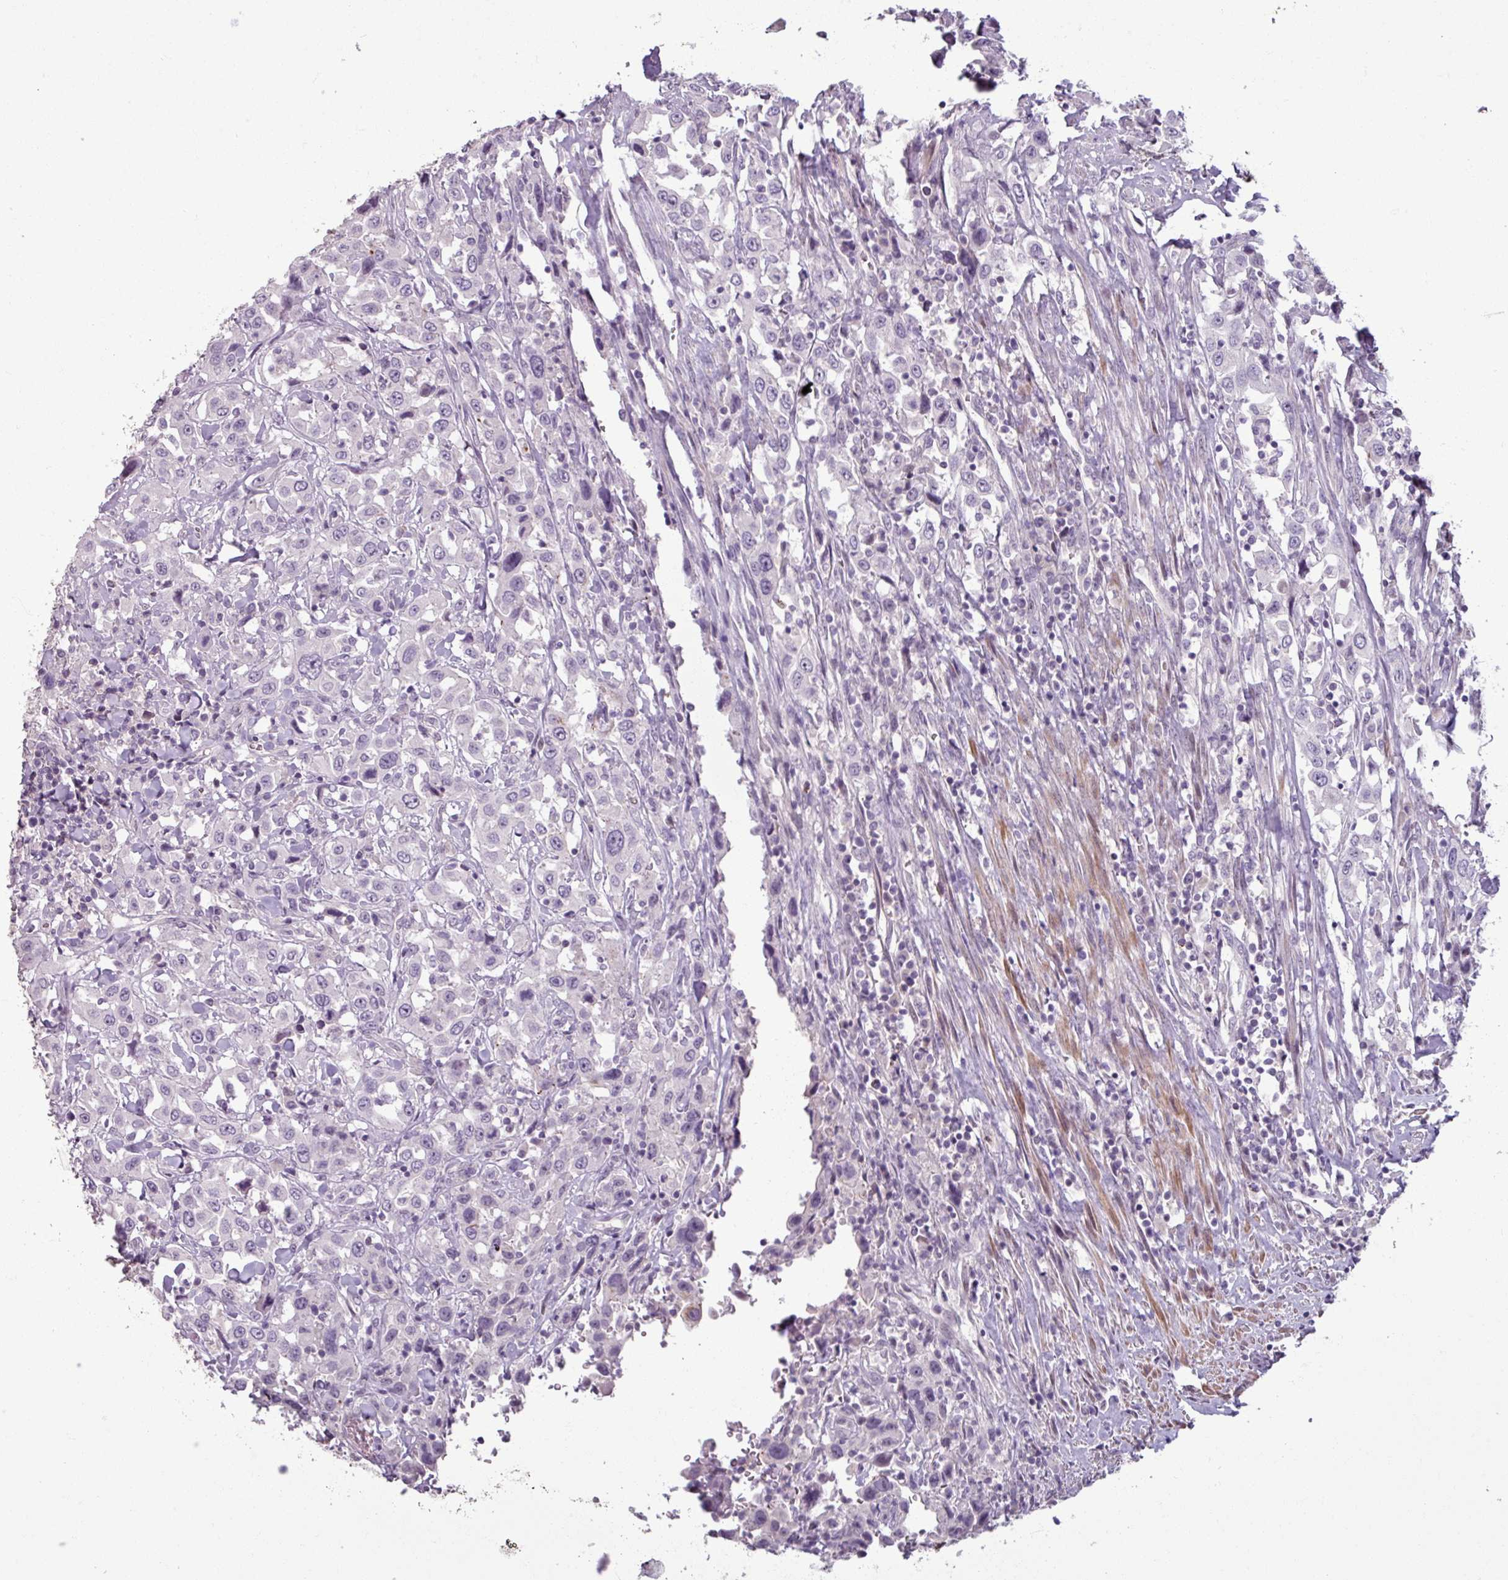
{"staining": {"intensity": "negative", "quantity": "none", "location": "none"}, "tissue": "urothelial cancer", "cell_type": "Tumor cells", "image_type": "cancer", "snomed": [{"axis": "morphology", "description": "Urothelial carcinoma, High grade"}, {"axis": "topography", "description": "Urinary bladder"}], "caption": "There is no significant positivity in tumor cells of urothelial cancer. (IHC, brightfield microscopy, high magnification).", "gene": "PNMA6A", "patient": {"sex": "male", "age": 61}}